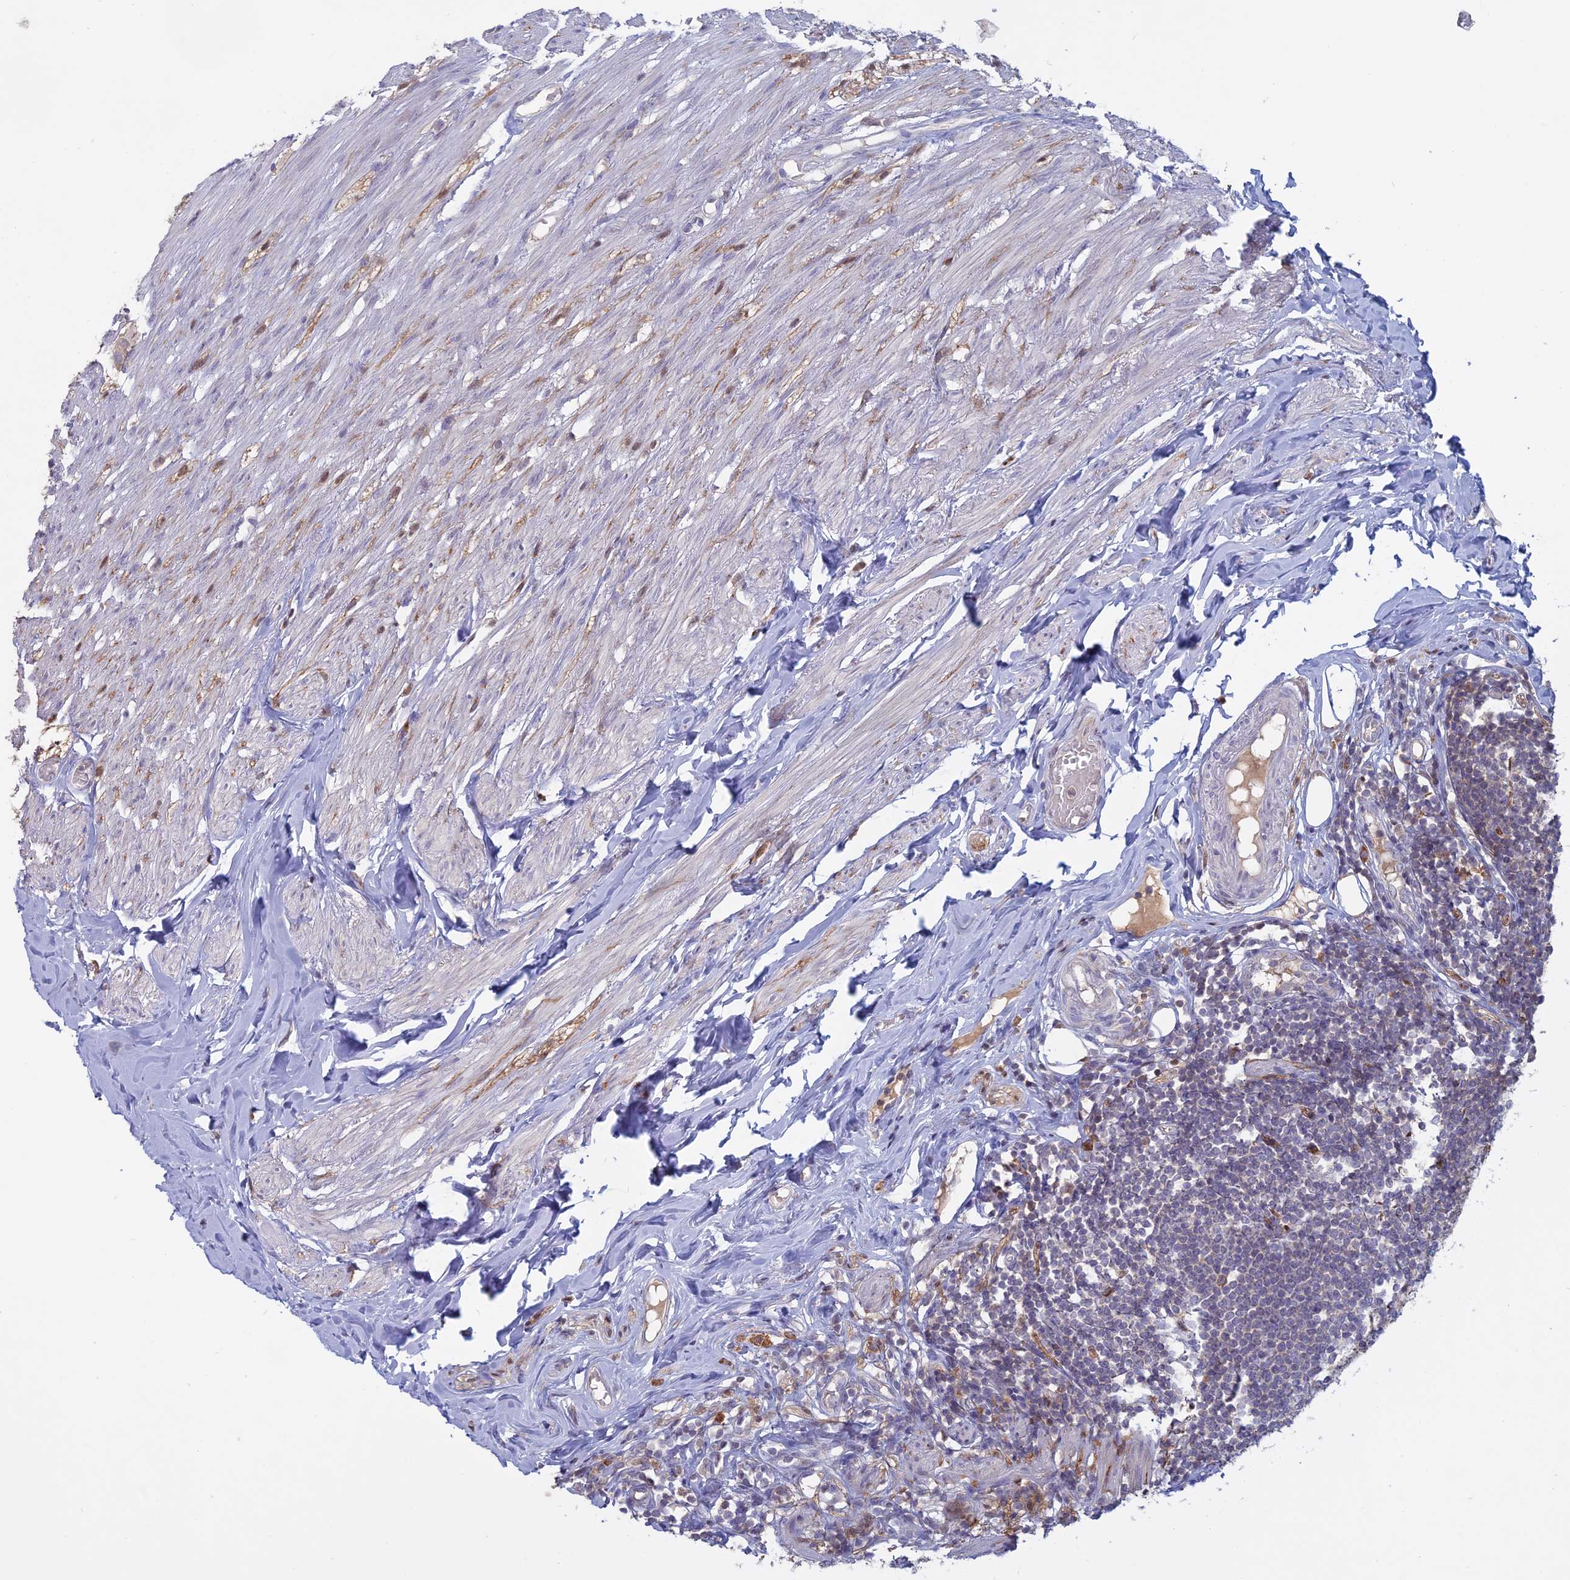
{"staining": {"intensity": "weak", "quantity": ">75%", "location": "cytoplasmic/membranous"}, "tissue": "appendix", "cell_type": "Glandular cells", "image_type": "normal", "snomed": [{"axis": "morphology", "description": "Normal tissue, NOS"}, {"axis": "topography", "description": "Appendix"}], "caption": "High-power microscopy captured an IHC photomicrograph of benign appendix, revealing weak cytoplasmic/membranous staining in about >75% of glandular cells.", "gene": "TMEM208", "patient": {"sex": "female", "age": 62}}